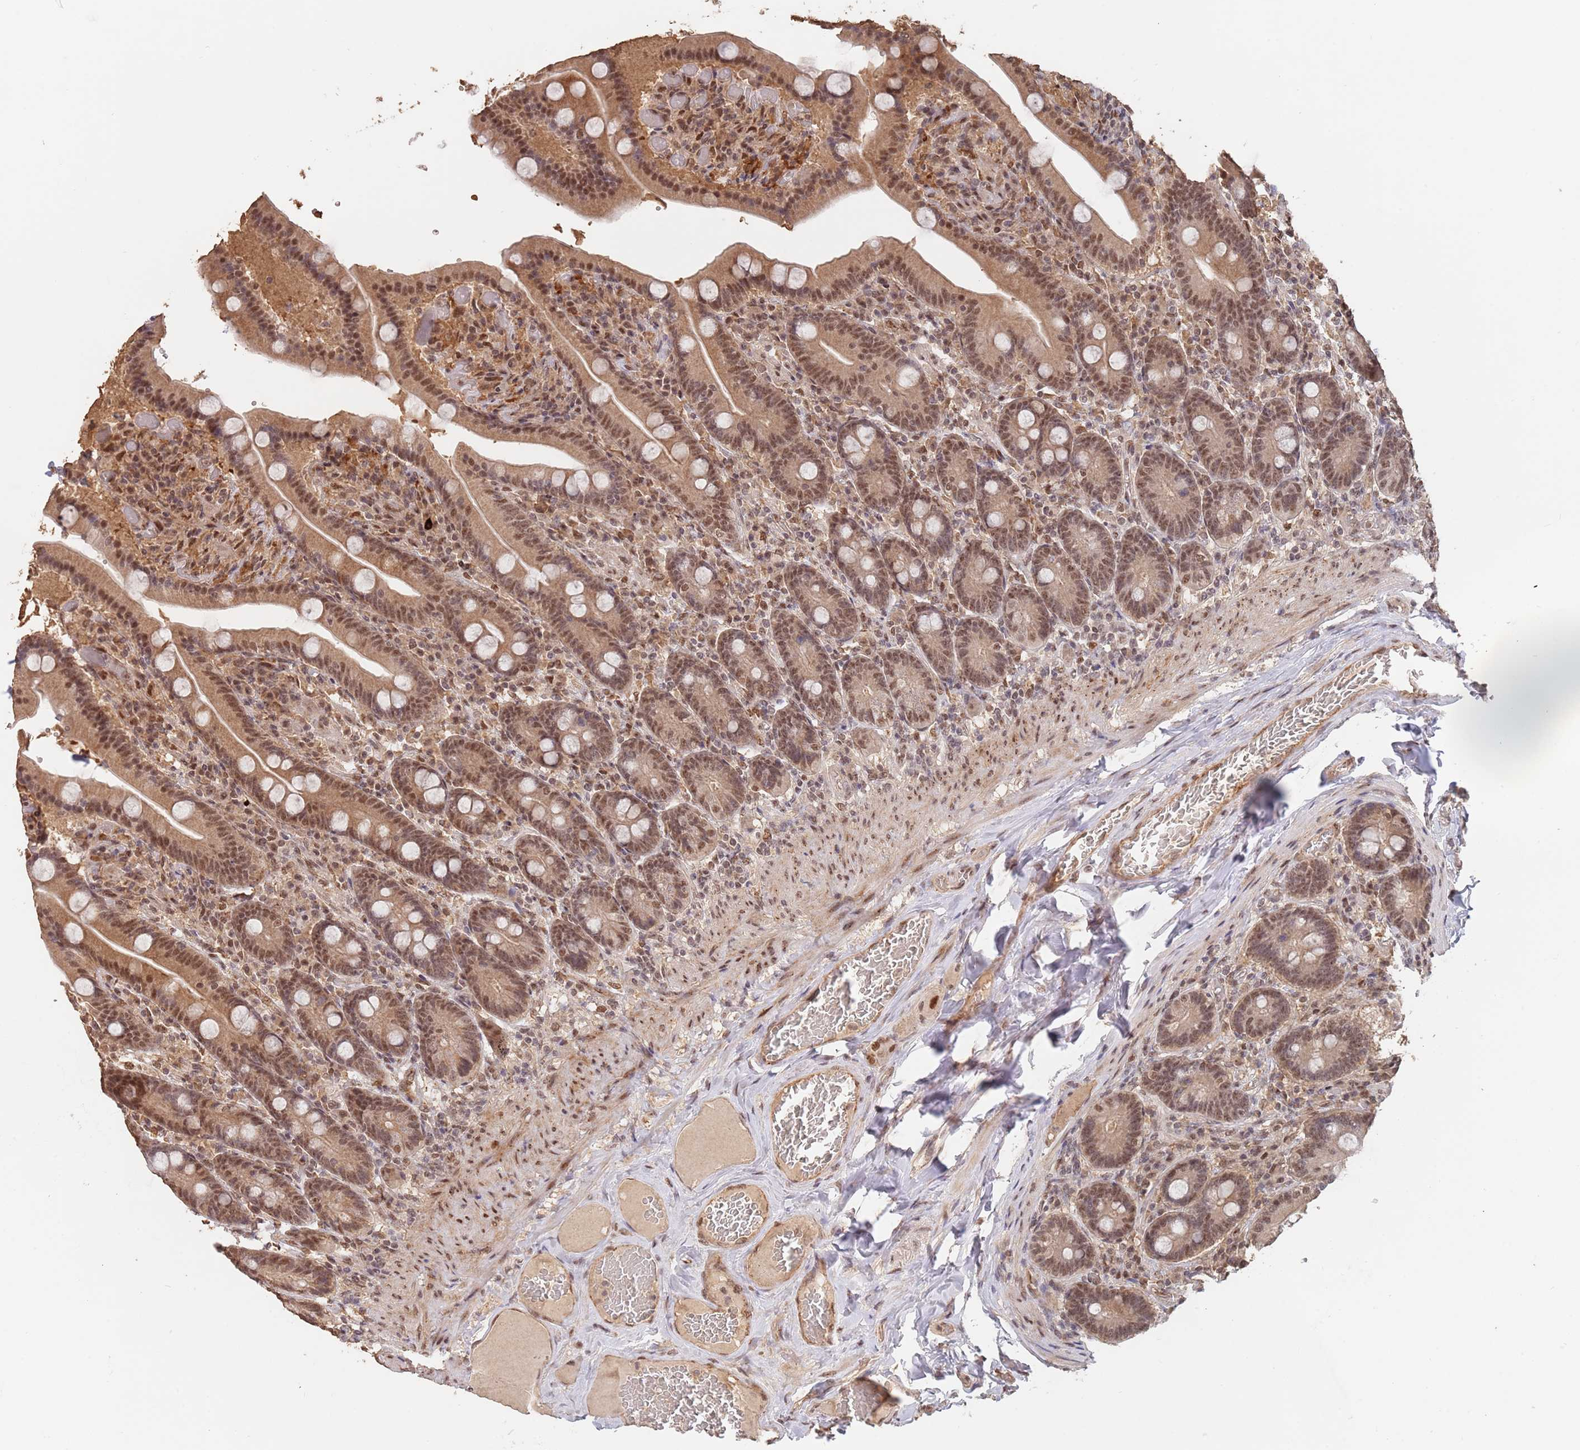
{"staining": {"intensity": "moderate", "quantity": ">75%", "location": "cytoplasmic/membranous,nuclear"}, "tissue": "duodenum", "cell_type": "Glandular cells", "image_type": "normal", "snomed": [{"axis": "morphology", "description": "Normal tissue, NOS"}, {"axis": "topography", "description": "Duodenum"}], "caption": "Moderate cytoplasmic/membranous,nuclear expression for a protein is present in approximately >75% of glandular cells of unremarkable duodenum using IHC.", "gene": "RFXANK", "patient": {"sex": "female", "age": 62}}